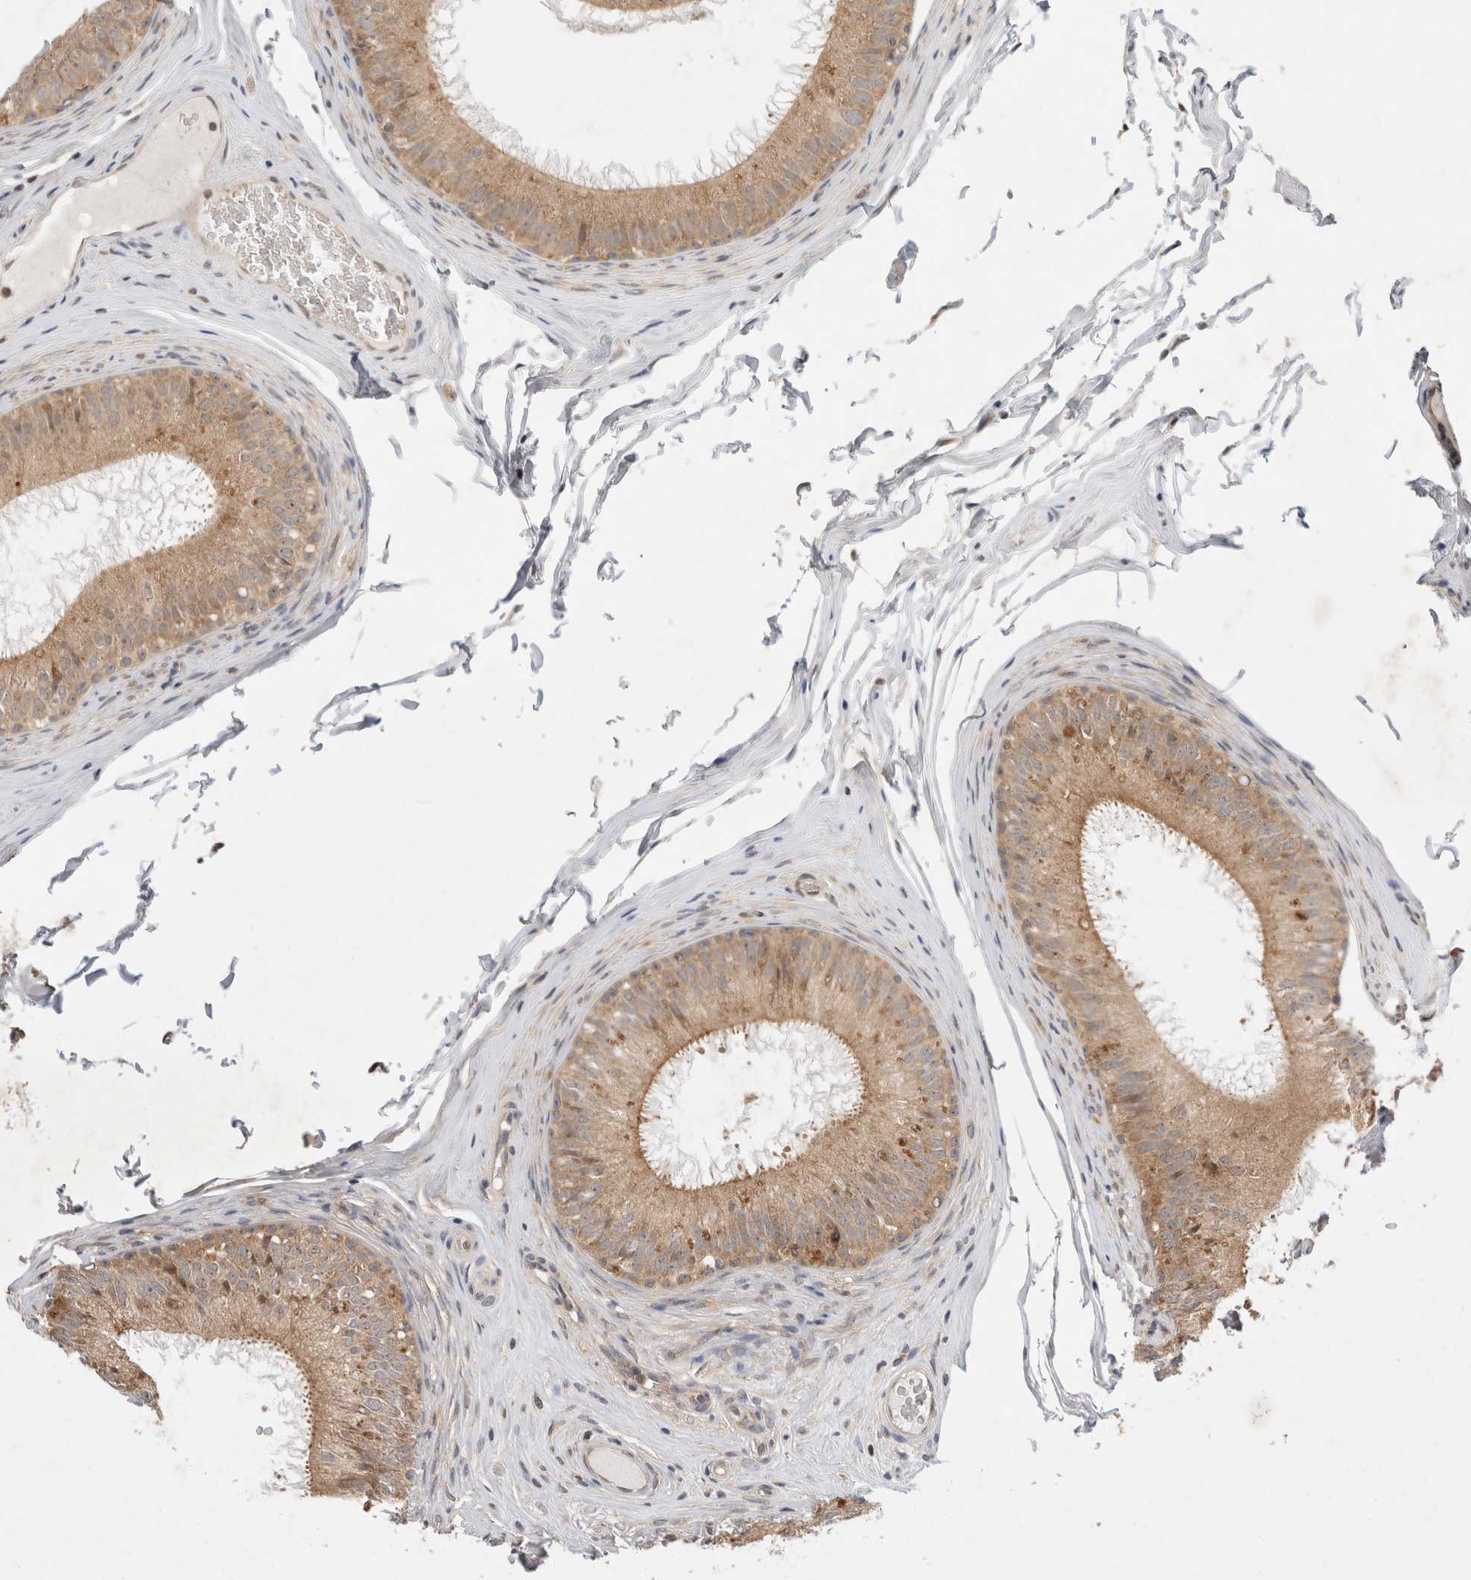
{"staining": {"intensity": "weak", "quantity": ">75%", "location": "cytoplasmic/membranous,nuclear"}, "tissue": "epididymis", "cell_type": "Glandular cells", "image_type": "normal", "snomed": [{"axis": "morphology", "description": "Normal tissue, NOS"}, {"axis": "topography", "description": "Epididymis"}], "caption": "Glandular cells demonstrate low levels of weak cytoplasmic/membranous,nuclear staining in about >75% of cells in benign epididymis.", "gene": "EIF3E", "patient": {"sex": "male", "age": 32}}